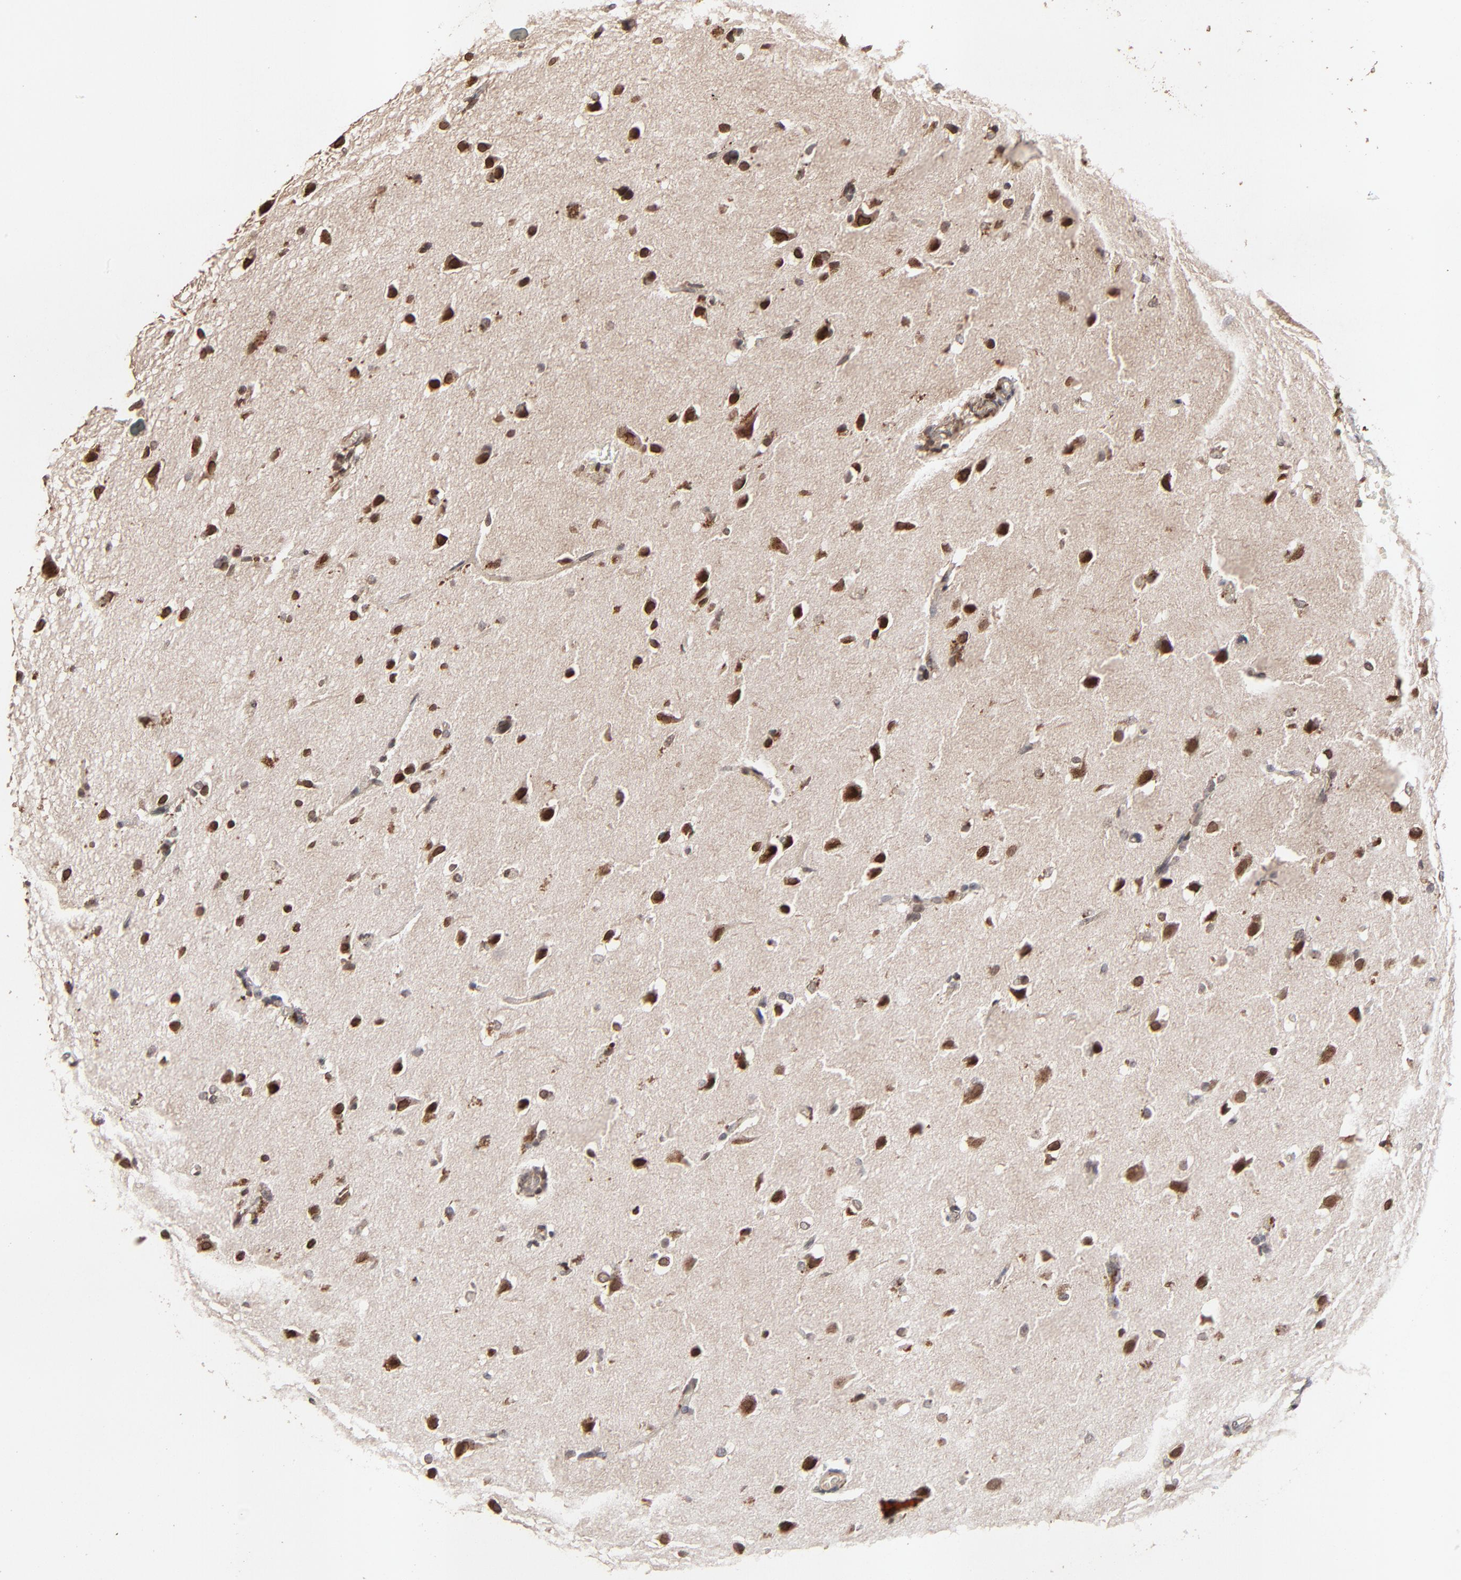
{"staining": {"intensity": "moderate", "quantity": ">75%", "location": "cytoplasmic/membranous,nuclear"}, "tissue": "glioma", "cell_type": "Tumor cells", "image_type": "cancer", "snomed": [{"axis": "morphology", "description": "Glioma, malignant, High grade"}, {"axis": "topography", "description": "Brain"}], "caption": "A high-resolution photomicrograph shows immunohistochemistry staining of malignant glioma (high-grade), which shows moderate cytoplasmic/membranous and nuclear expression in about >75% of tumor cells.", "gene": "FAM227A", "patient": {"sex": "male", "age": 68}}